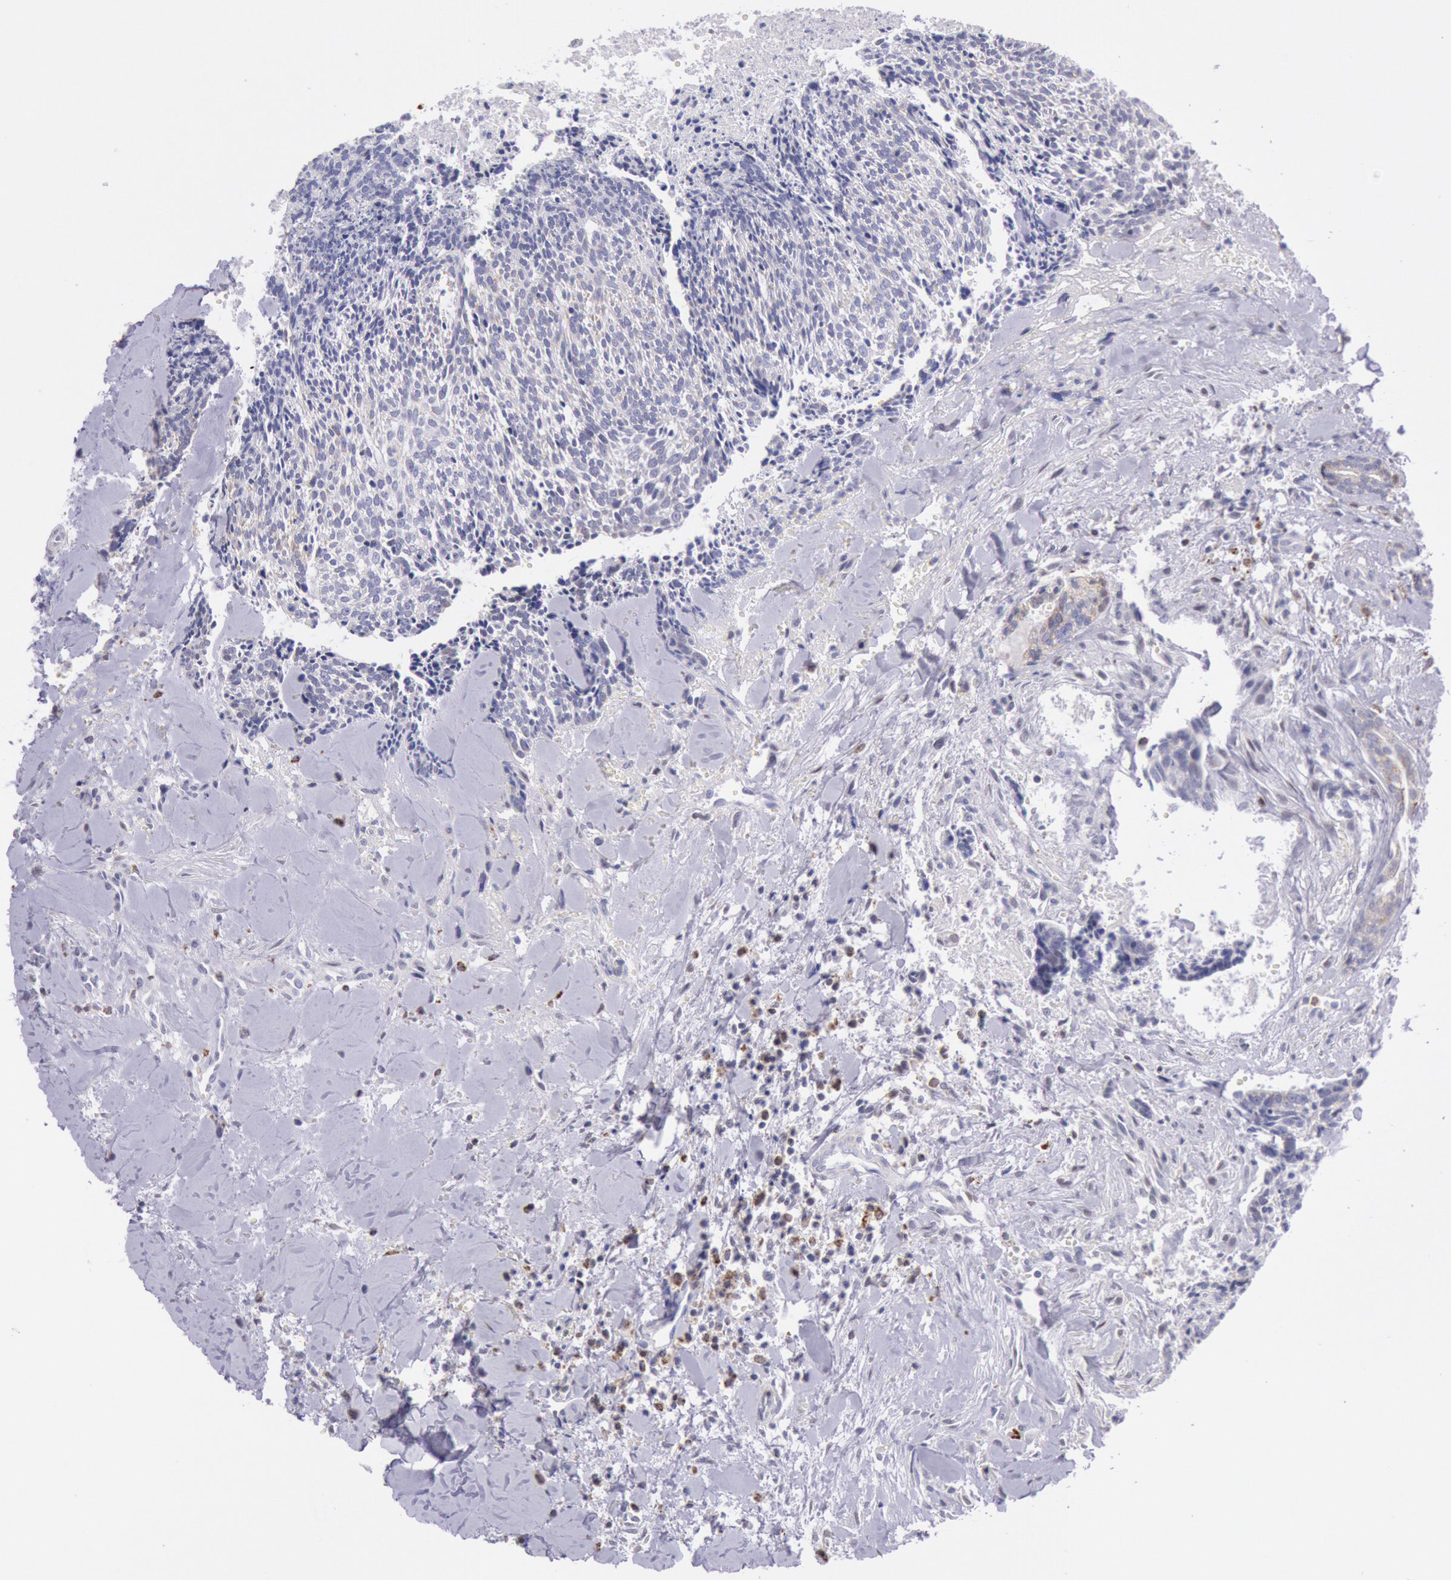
{"staining": {"intensity": "weak", "quantity": "<25%", "location": "cytoplasmic/membranous"}, "tissue": "head and neck cancer", "cell_type": "Tumor cells", "image_type": "cancer", "snomed": [{"axis": "morphology", "description": "Squamous cell carcinoma, NOS"}, {"axis": "topography", "description": "Salivary gland"}, {"axis": "topography", "description": "Head-Neck"}], "caption": "Head and neck squamous cell carcinoma stained for a protein using immunohistochemistry (IHC) demonstrates no positivity tumor cells.", "gene": "FRMD6", "patient": {"sex": "male", "age": 70}}